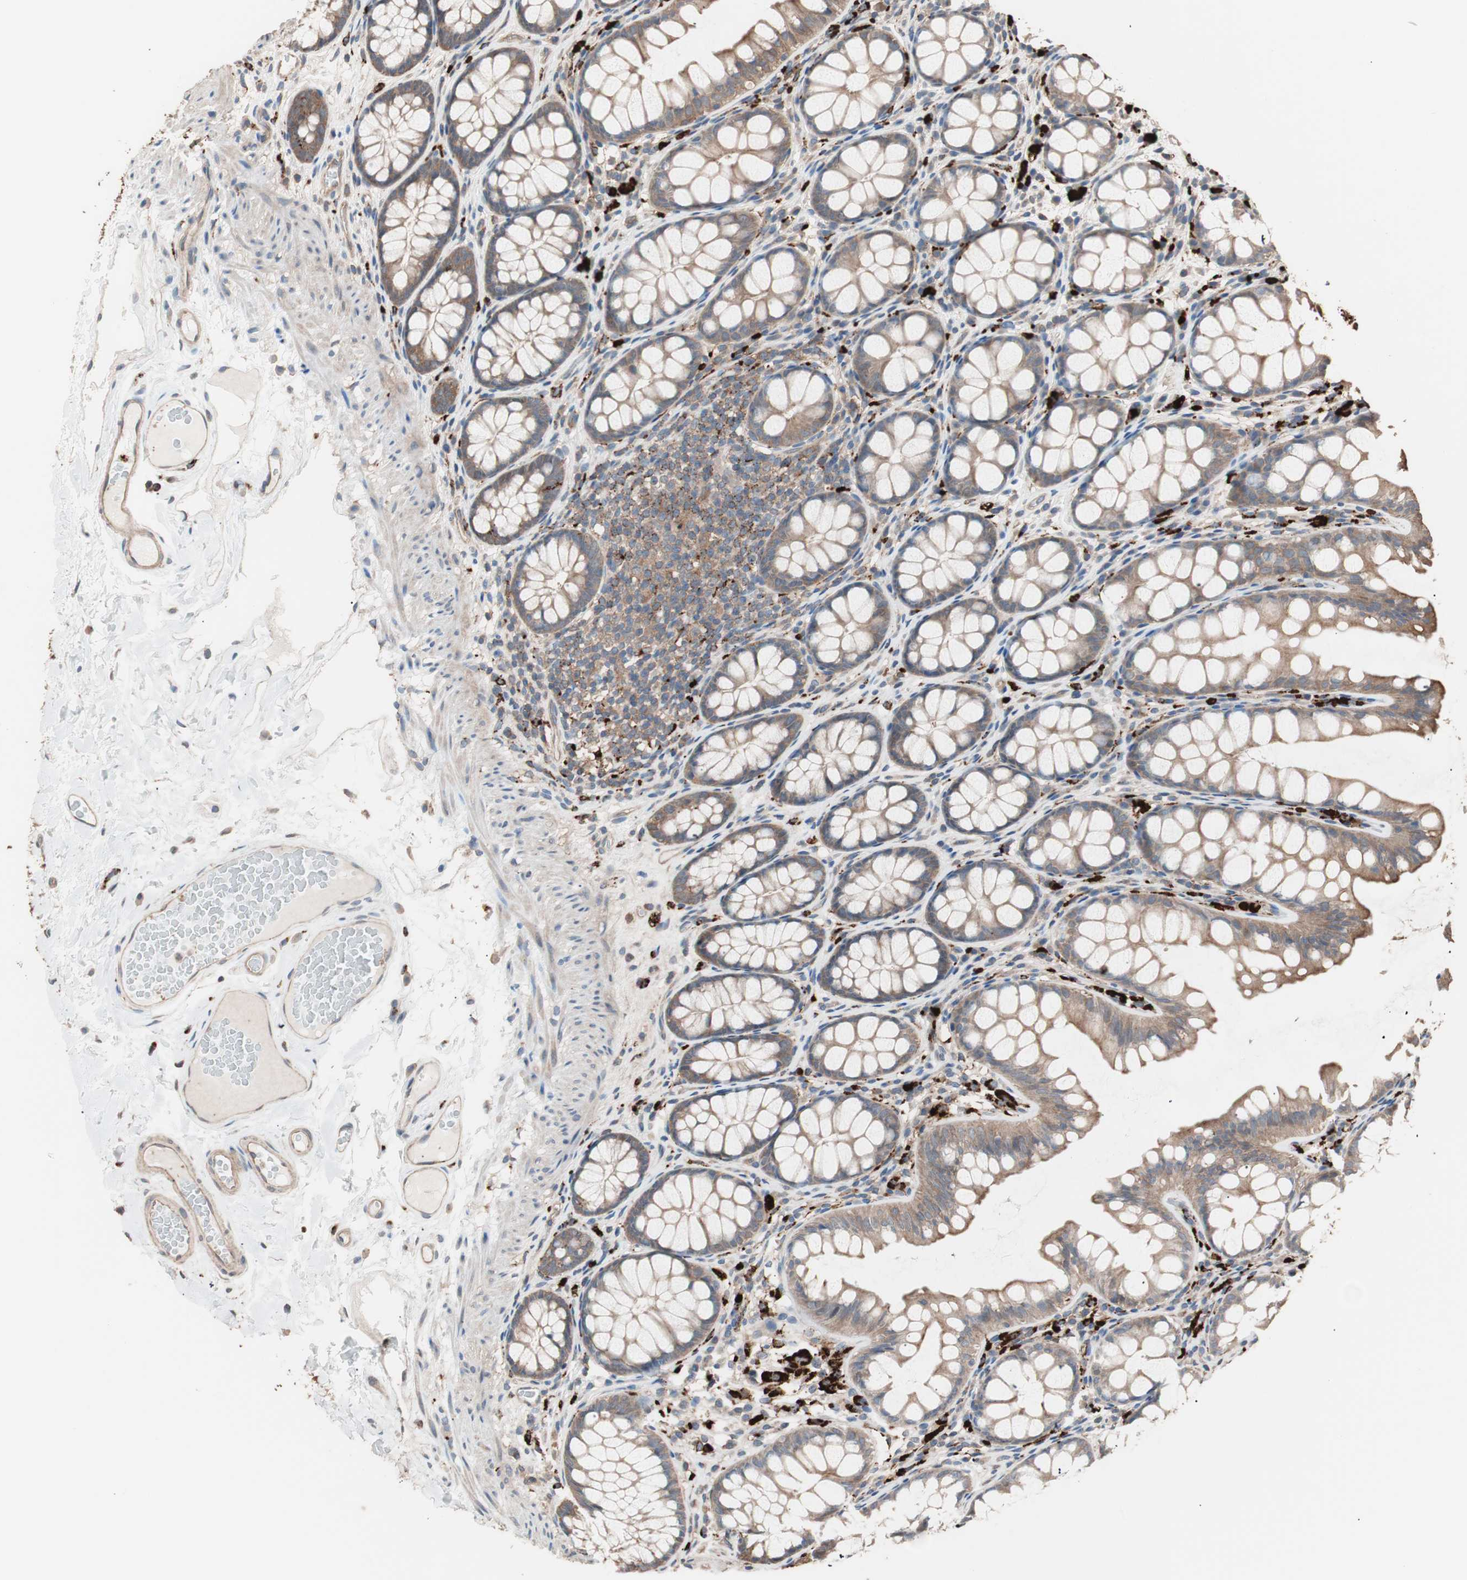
{"staining": {"intensity": "weak", "quantity": ">75%", "location": "cytoplasmic/membranous"}, "tissue": "colon", "cell_type": "Endothelial cells", "image_type": "normal", "snomed": [{"axis": "morphology", "description": "Normal tissue, NOS"}, {"axis": "topography", "description": "Colon"}], "caption": "Normal colon reveals weak cytoplasmic/membranous staining in about >75% of endothelial cells, visualized by immunohistochemistry.", "gene": "CCT3", "patient": {"sex": "female", "age": 55}}